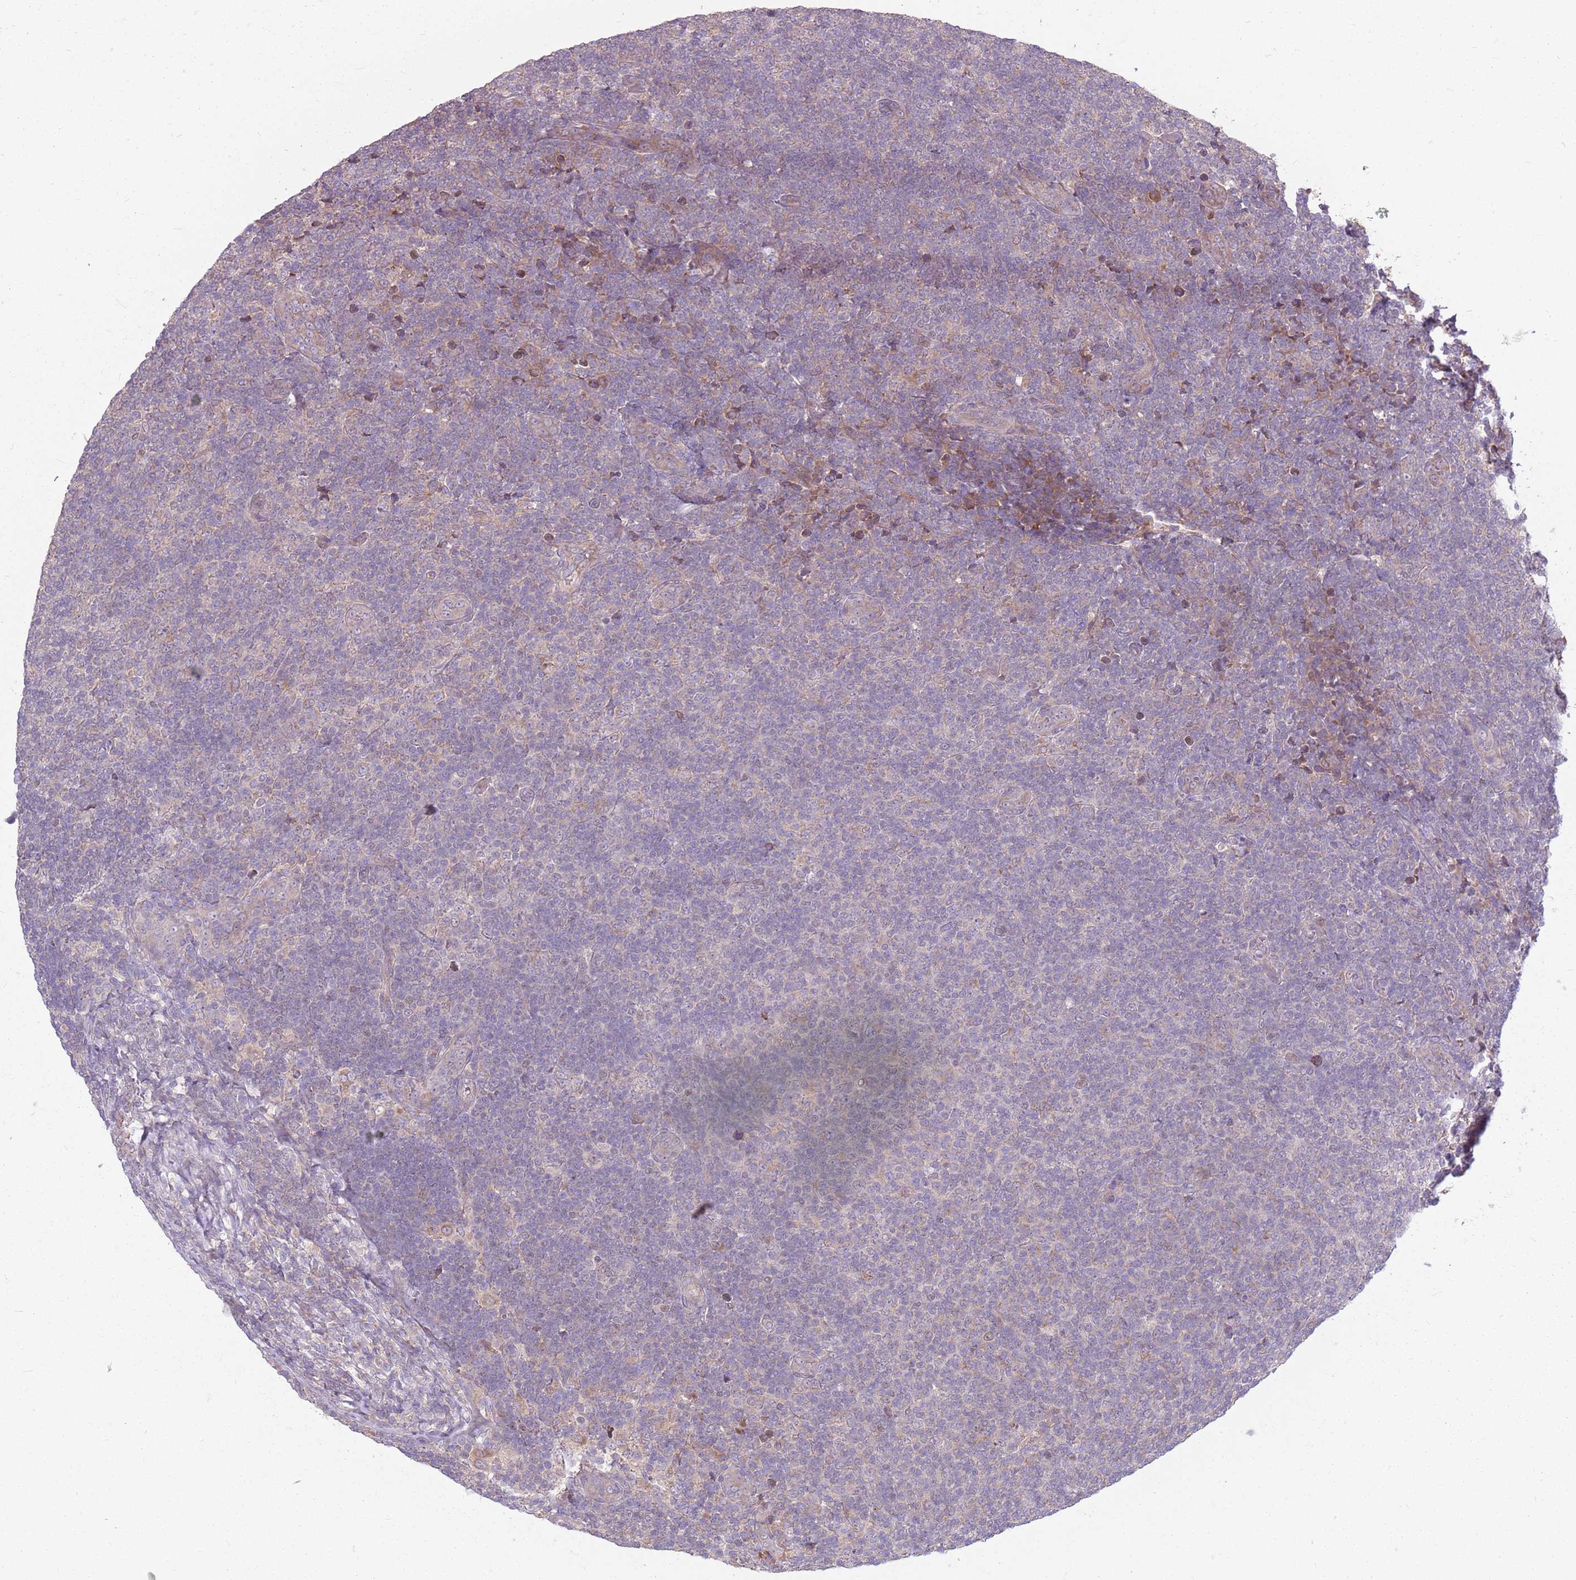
{"staining": {"intensity": "negative", "quantity": "none", "location": "none"}, "tissue": "lymphoma", "cell_type": "Tumor cells", "image_type": "cancer", "snomed": [{"axis": "morphology", "description": "Malignant lymphoma, non-Hodgkin's type, Low grade"}, {"axis": "topography", "description": "Lymph node"}], "caption": "There is no significant positivity in tumor cells of lymphoma.", "gene": "PPP1R27", "patient": {"sex": "male", "age": 66}}